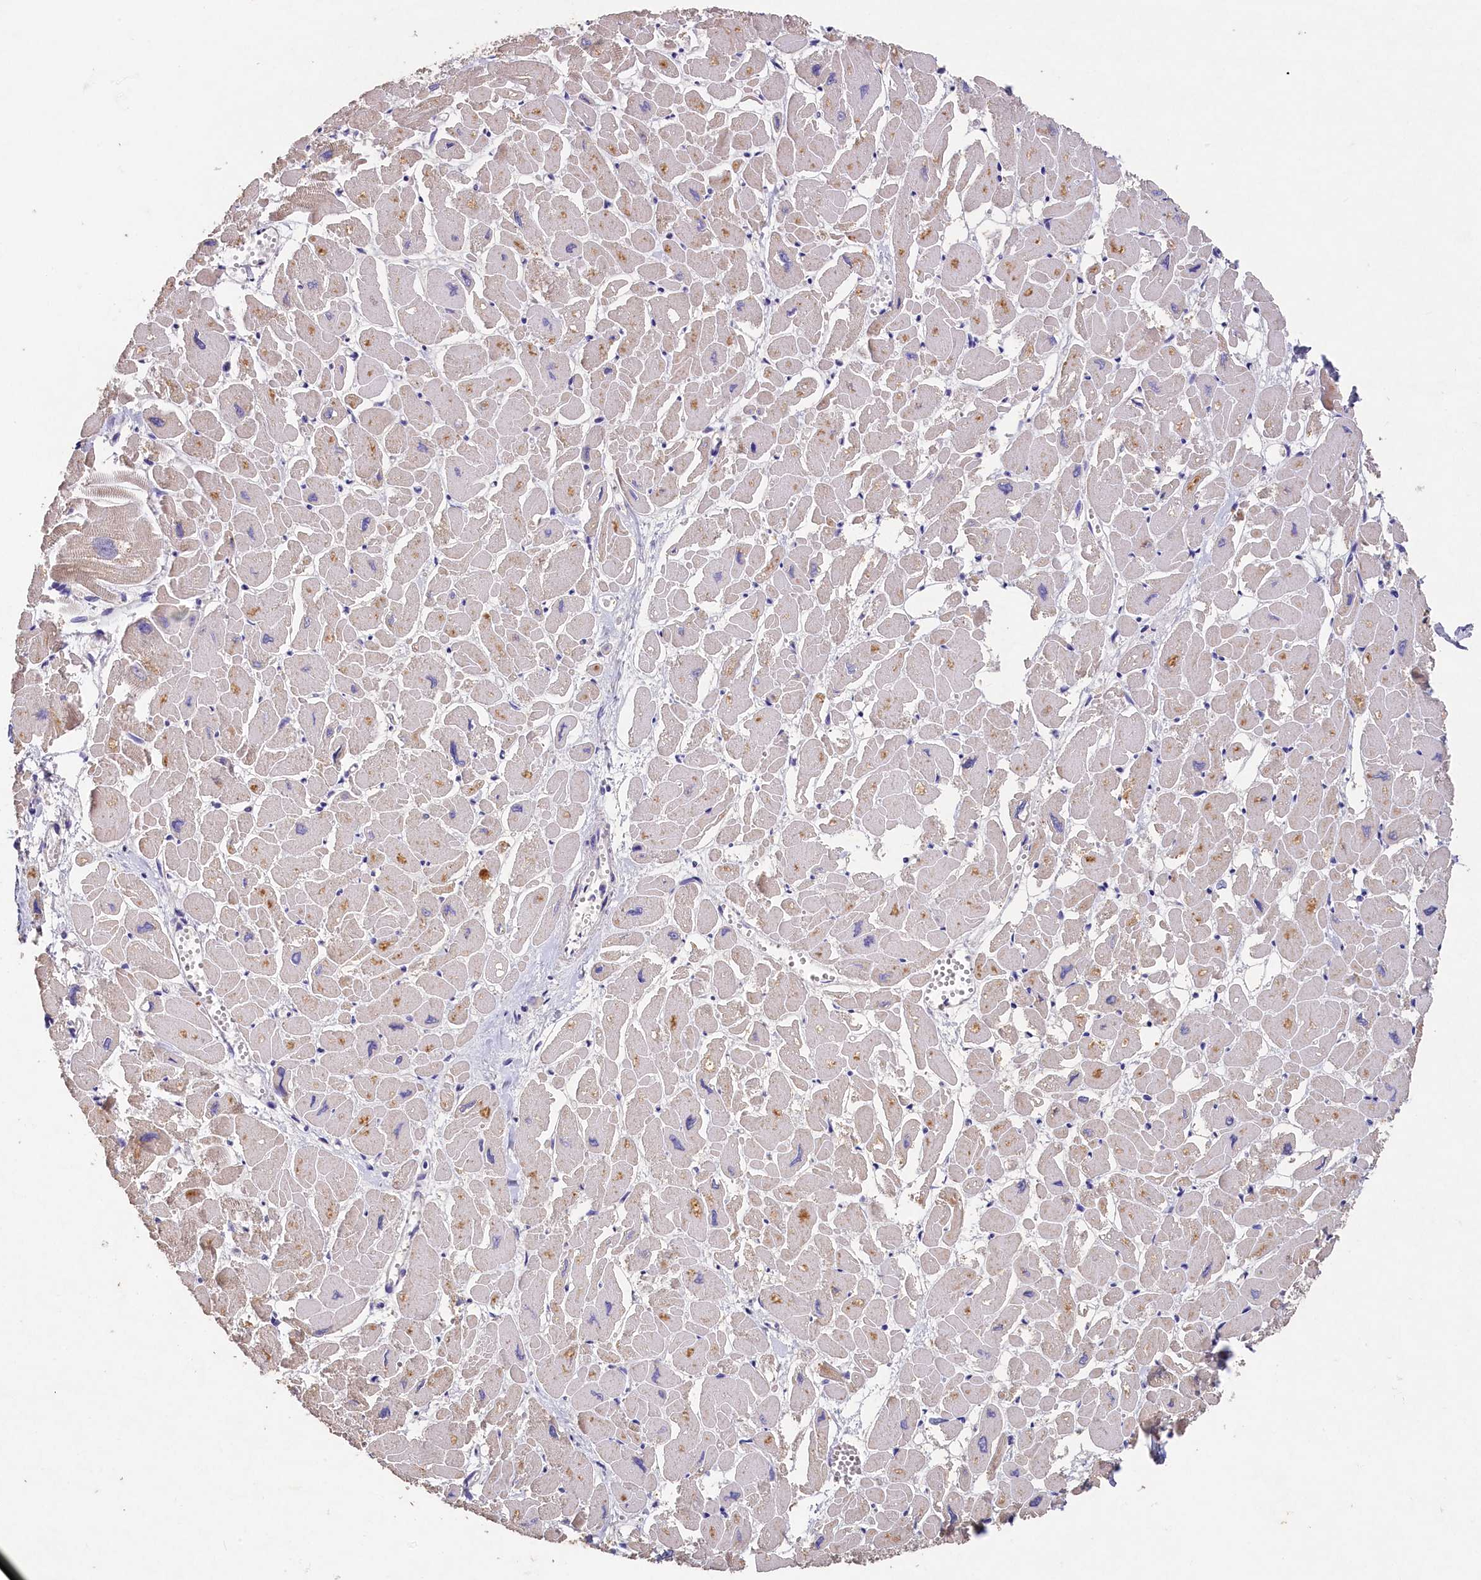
{"staining": {"intensity": "moderate", "quantity": "<25%", "location": "cytoplasmic/membranous"}, "tissue": "heart muscle", "cell_type": "Cardiomyocytes", "image_type": "normal", "snomed": [{"axis": "morphology", "description": "Normal tissue, NOS"}, {"axis": "topography", "description": "Heart"}], "caption": "Cardiomyocytes reveal low levels of moderate cytoplasmic/membranous expression in approximately <25% of cells in benign heart muscle.", "gene": "ST7L", "patient": {"sex": "male", "age": 54}}